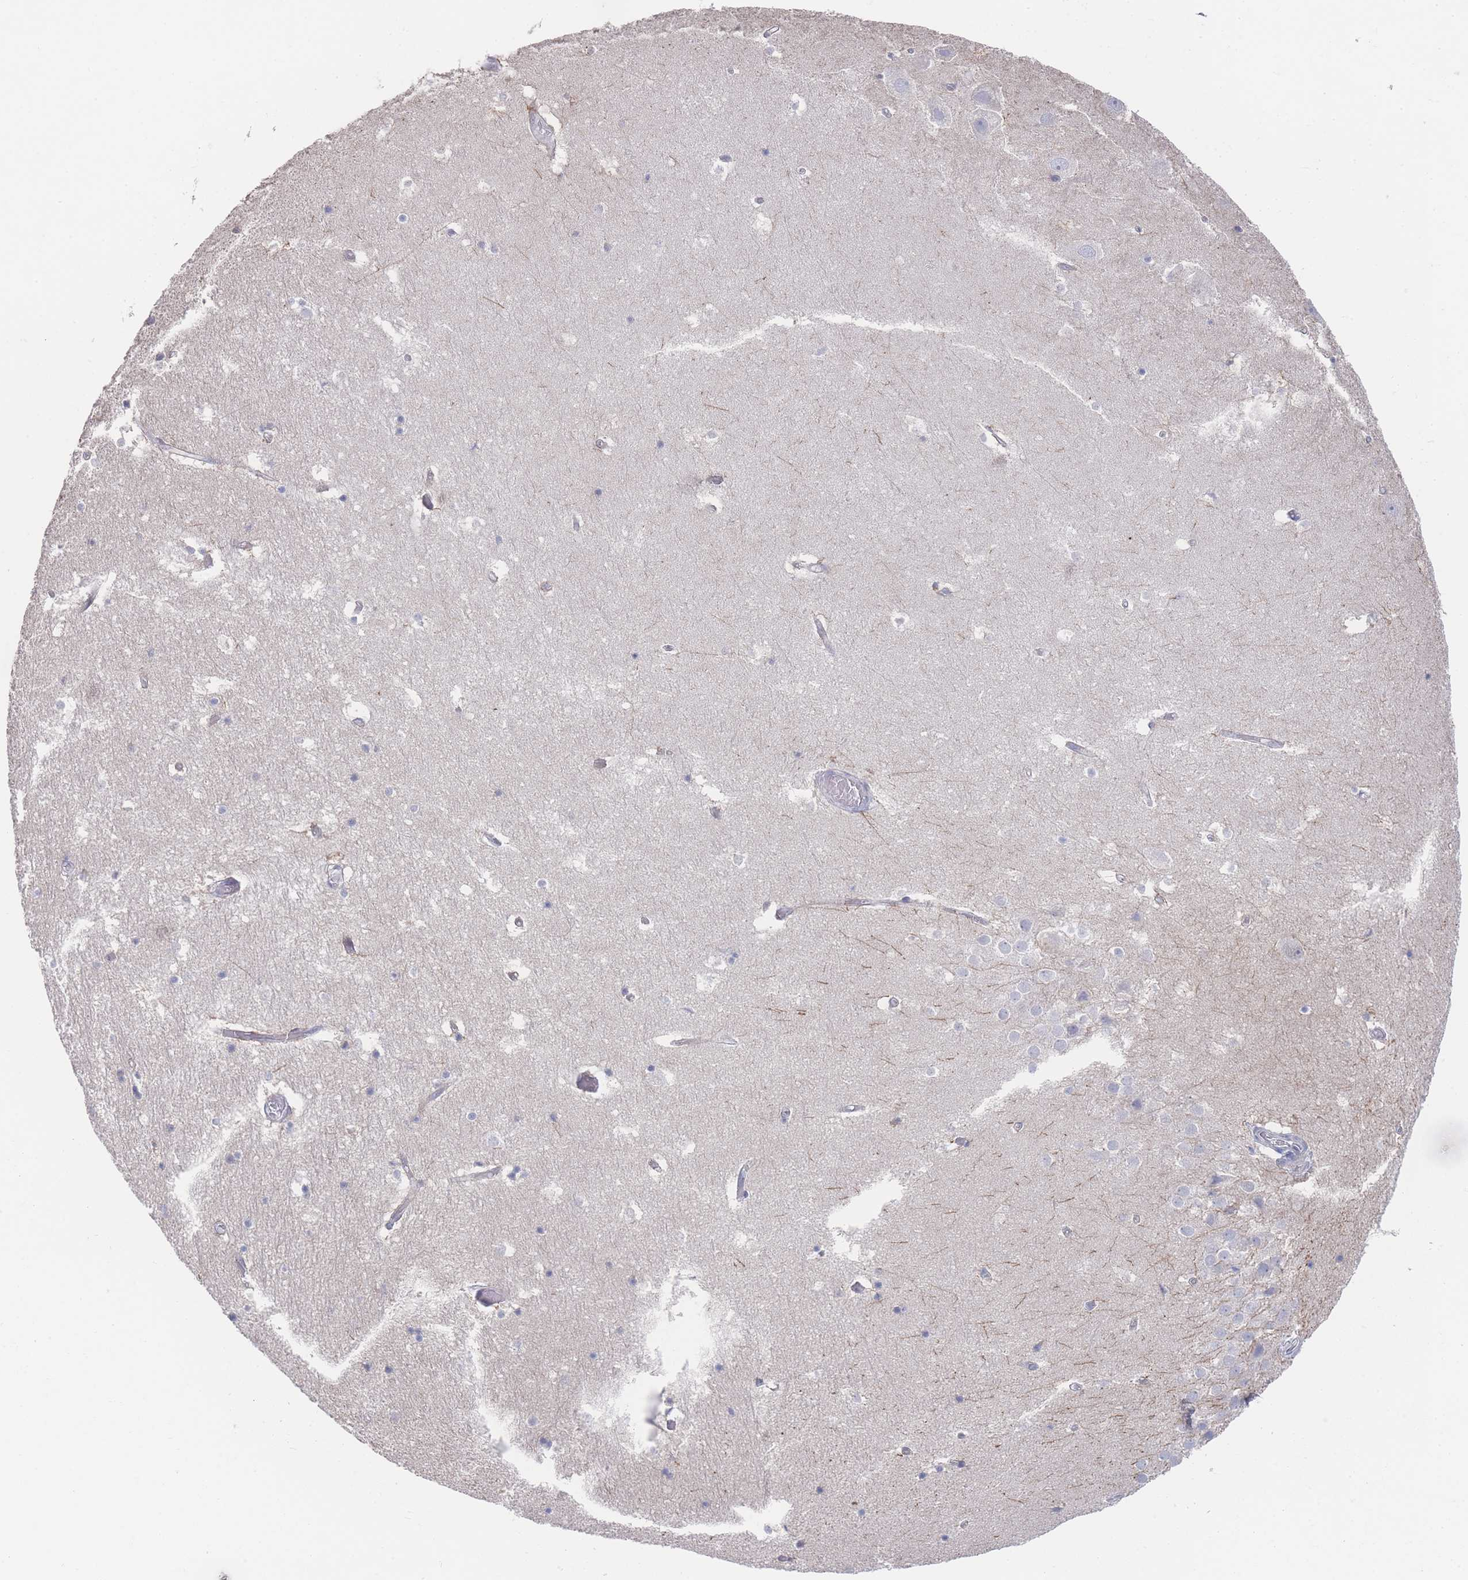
{"staining": {"intensity": "negative", "quantity": "none", "location": "none"}, "tissue": "hippocampus", "cell_type": "Glial cells", "image_type": "normal", "snomed": [{"axis": "morphology", "description": "Normal tissue, NOS"}, {"axis": "topography", "description": "Hippocampus"}], "caption": "A high-resolution image shows immunohistochemistry staining of normal hippocampus, which exhibits no significant positivity in glial cells.", "gene": "ZNF142", "patient": {"sex": "female", "age": 52}}